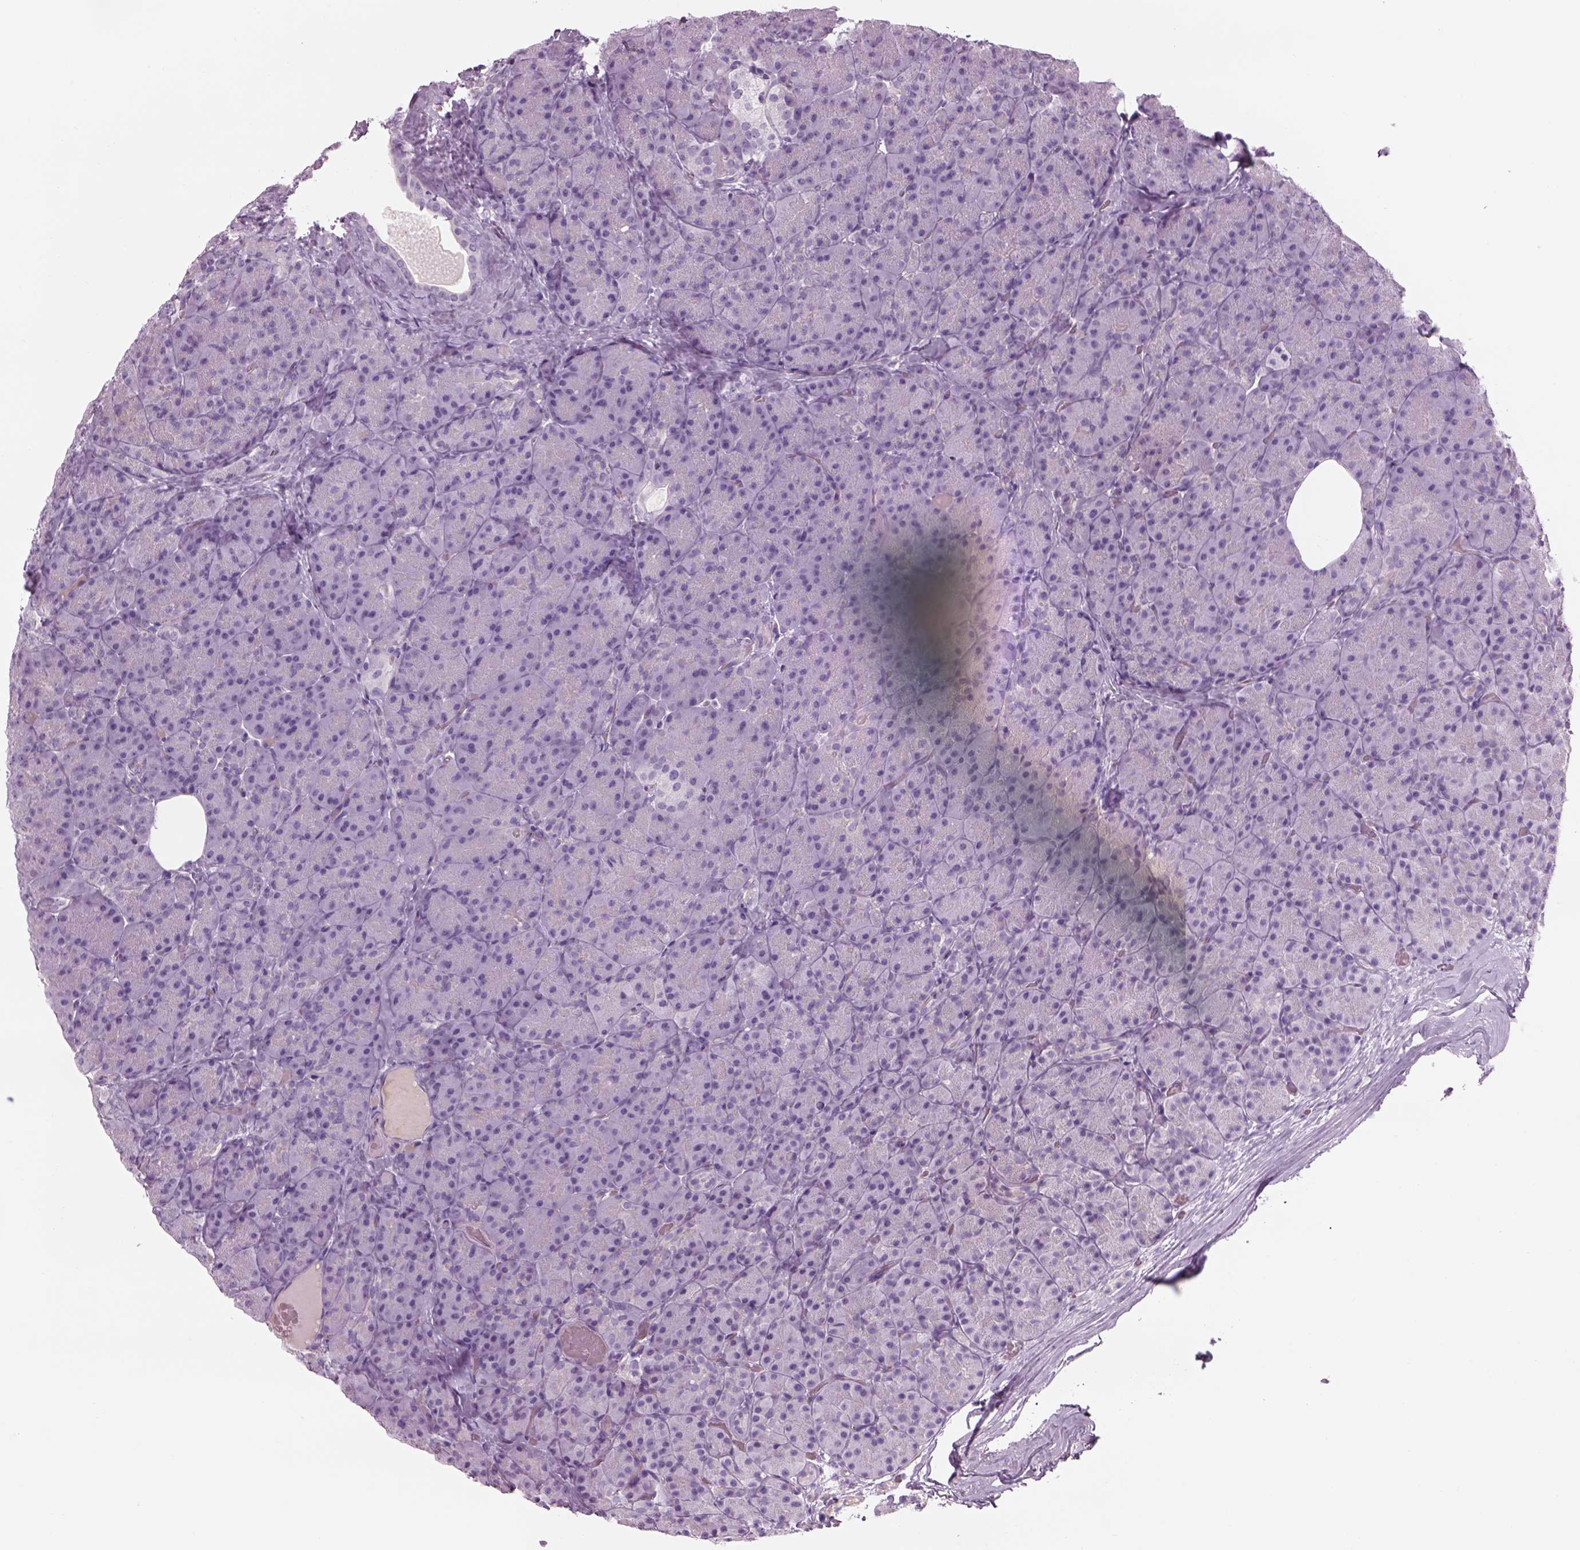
{"staining": {"intensity": "negative", "quantity": "none", "location": "none"}, "tissue": "pancreas", "cell_type": "Exocrine glandular cells", "image_type": "normal", "snomed": [{"axis": "morphology", "description": "Normal tissue, NOS"}, {"axis": "topography", "description": "Pancreas"}], "caption": "The micrograph displays no significant expression in exocrine glandular cells of pancreas. (DAB (3,3'-diaminobenzidine) immunohistochemistry, high magnification).", "gene": "GAS2L2", "patient": {"sex": "male", "age": 57}}